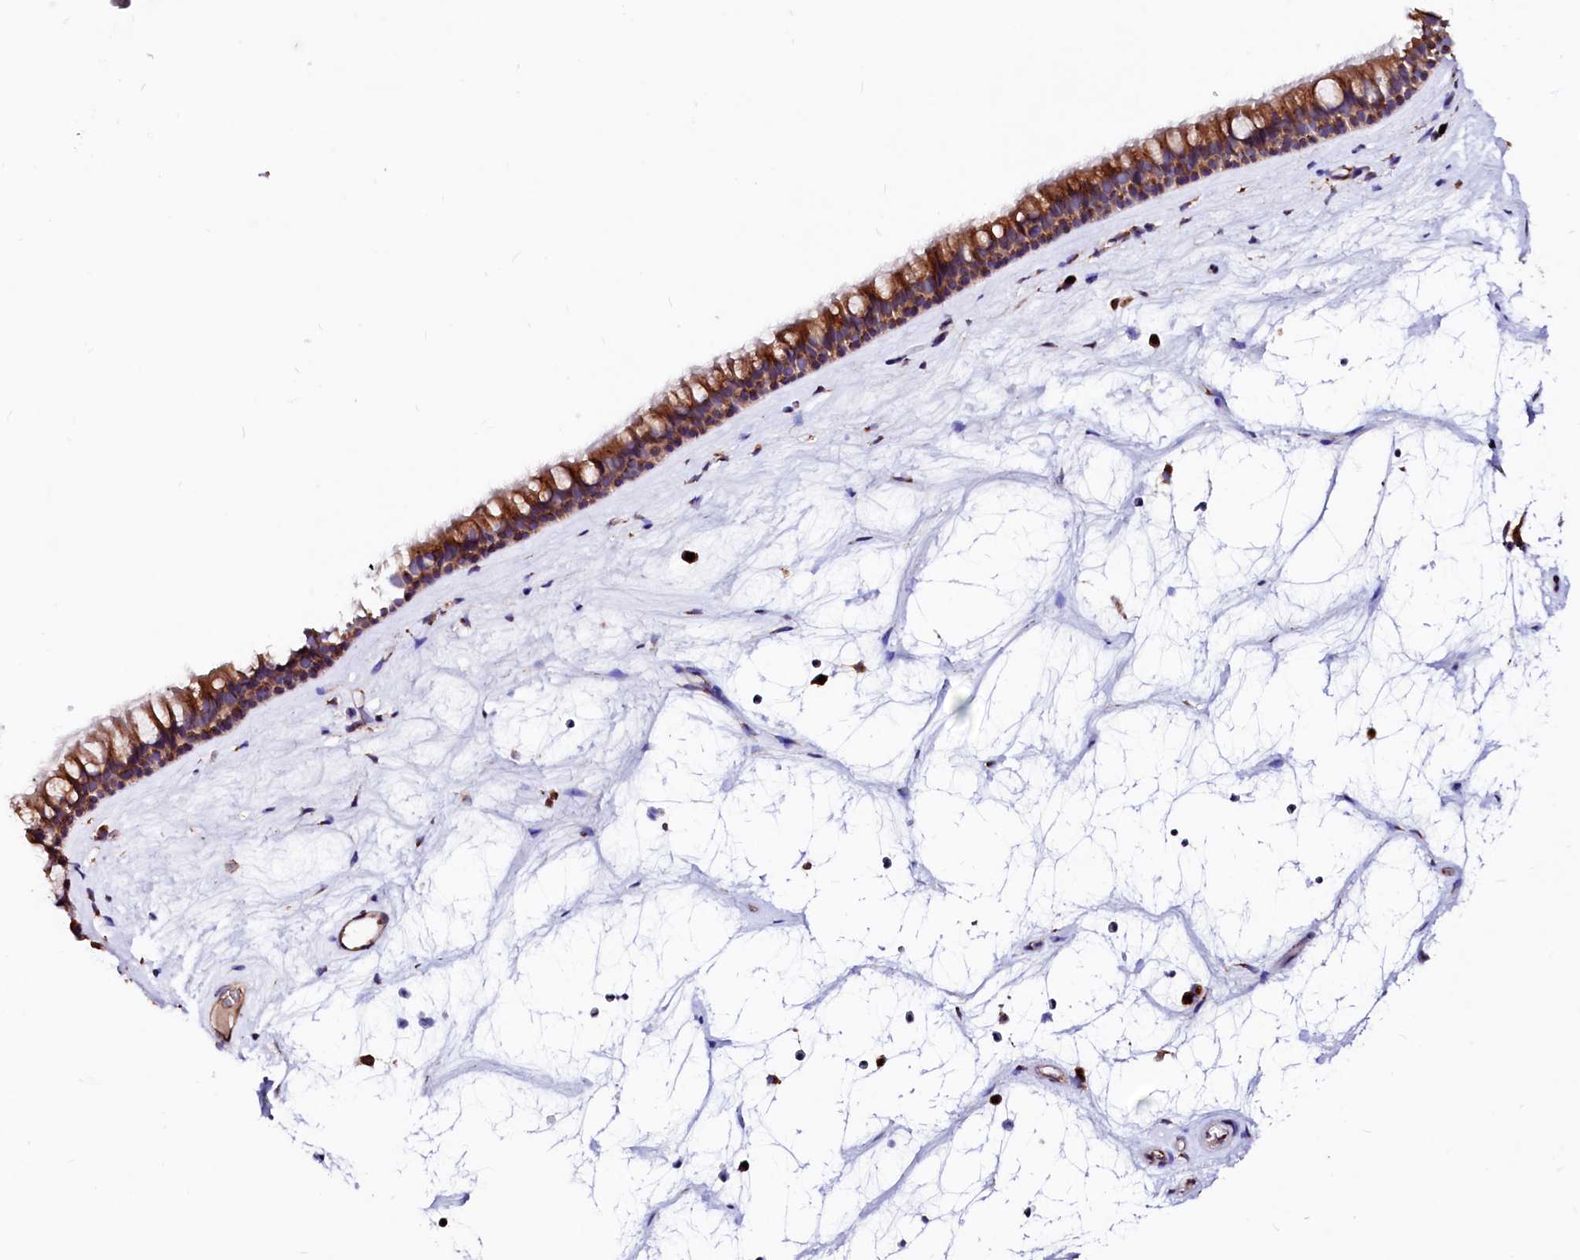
{"staining": {"intensity": "strong", "quantity": ">75%", "location": "cytoplasmic/membranous"}, "tissue": "nasopharynx", "cell_type": "Respiratory epithelial cells", "image_type": "normal", "snomed": [{"axis": "morphology", "description": "Normal tissue, NOS"}, {"axis": "topography", "description": "Nasopharynx"}], "caption": "About >75% of respiratory epithelial cells in unremarkable nasopharynx display strong cytoplasmic/membranous protein staining as visualized by brown immunohistochemical staining.", "gene": "LMAN1", "patient": {"sex": "male", "age": 64}}